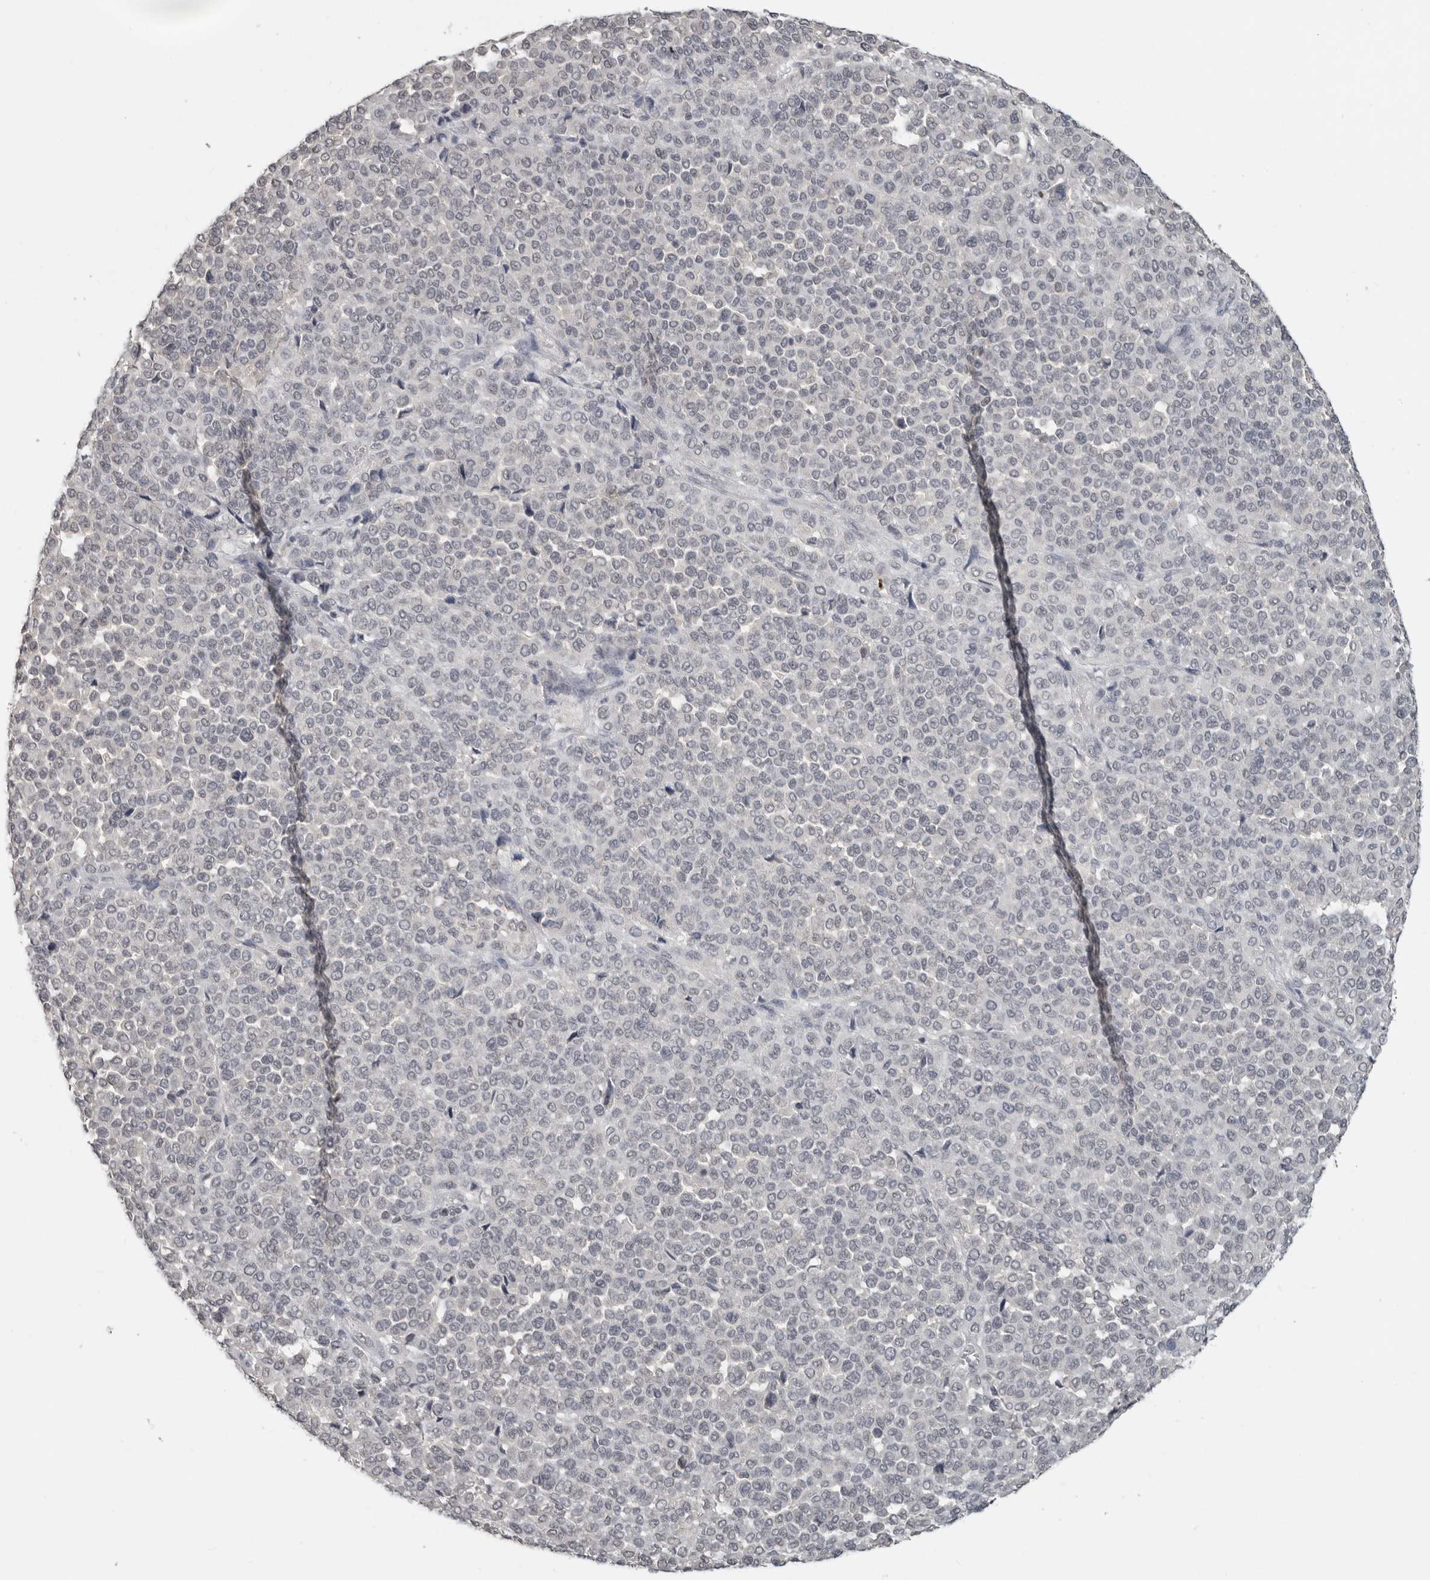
{"staining": {"intensity": "negative", "quantity": "none", "location": "none"}, "tissue": "melanoma", "cell_type": "Tumor cells", "image_type": "cancer", "snomed": [{"axis": "morphology", "description": "Malignant melanoma, Metastatic site"}, {"axis": "topography", "description": "Pancreas"}], "caption": "High magnification brightfield microscopy of malignant melanoma (metastatic site) stained with DAB (3,3'-diaminobenzidine) (brown) and counterstained with hematoxylin (blue): tumor cells show no significant expression. The staining was performed using DAB to visualize the protein expression in brown, while the nuclei were stained in blue with hematoxylin (Magnification: 20x).", "gene": "FOXP3", "patient": {"sex": "female", "age": 30}}